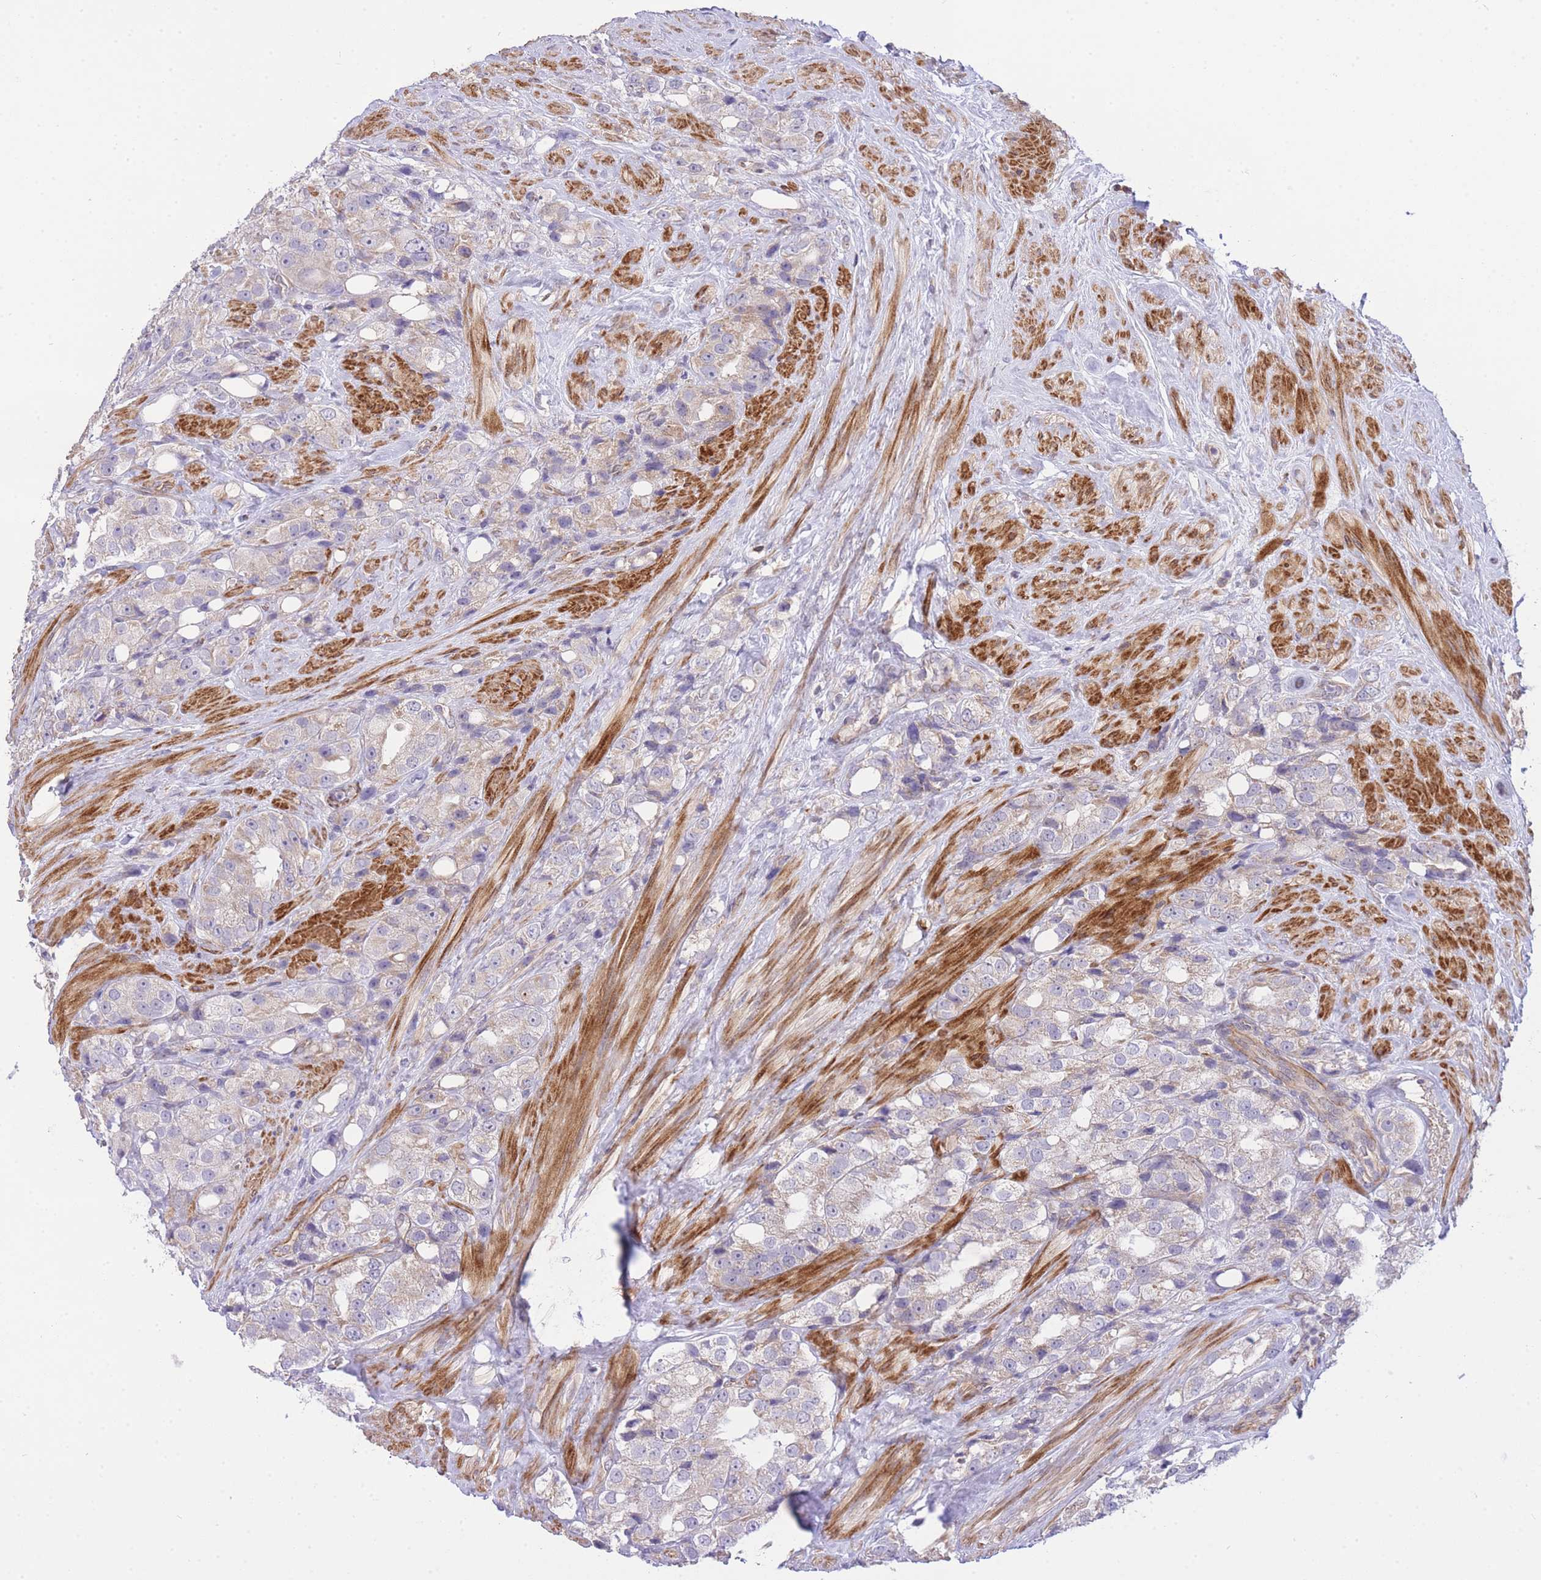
{"staining": {"intensity": "weak", "quantity": "25%-75%", "location": "cytoplasmic/membranous"}, "tissue": "prostate cancer", "cell_type": "Tumor cells", "image_type": "cancer", "snomed": [{"axis": "morphology", "description": "Adenocarcinoma, NOS"}, {"axis": "topography", "description": "Prostate"}], "caption": "This is an image of IHC staining of prostate adenocarcinoma, which shows weak staining in the cytoplasmic/membranous of tumor cells.", "gene": "CTBP1", "patient": {"sex": "male", "age": 79}}